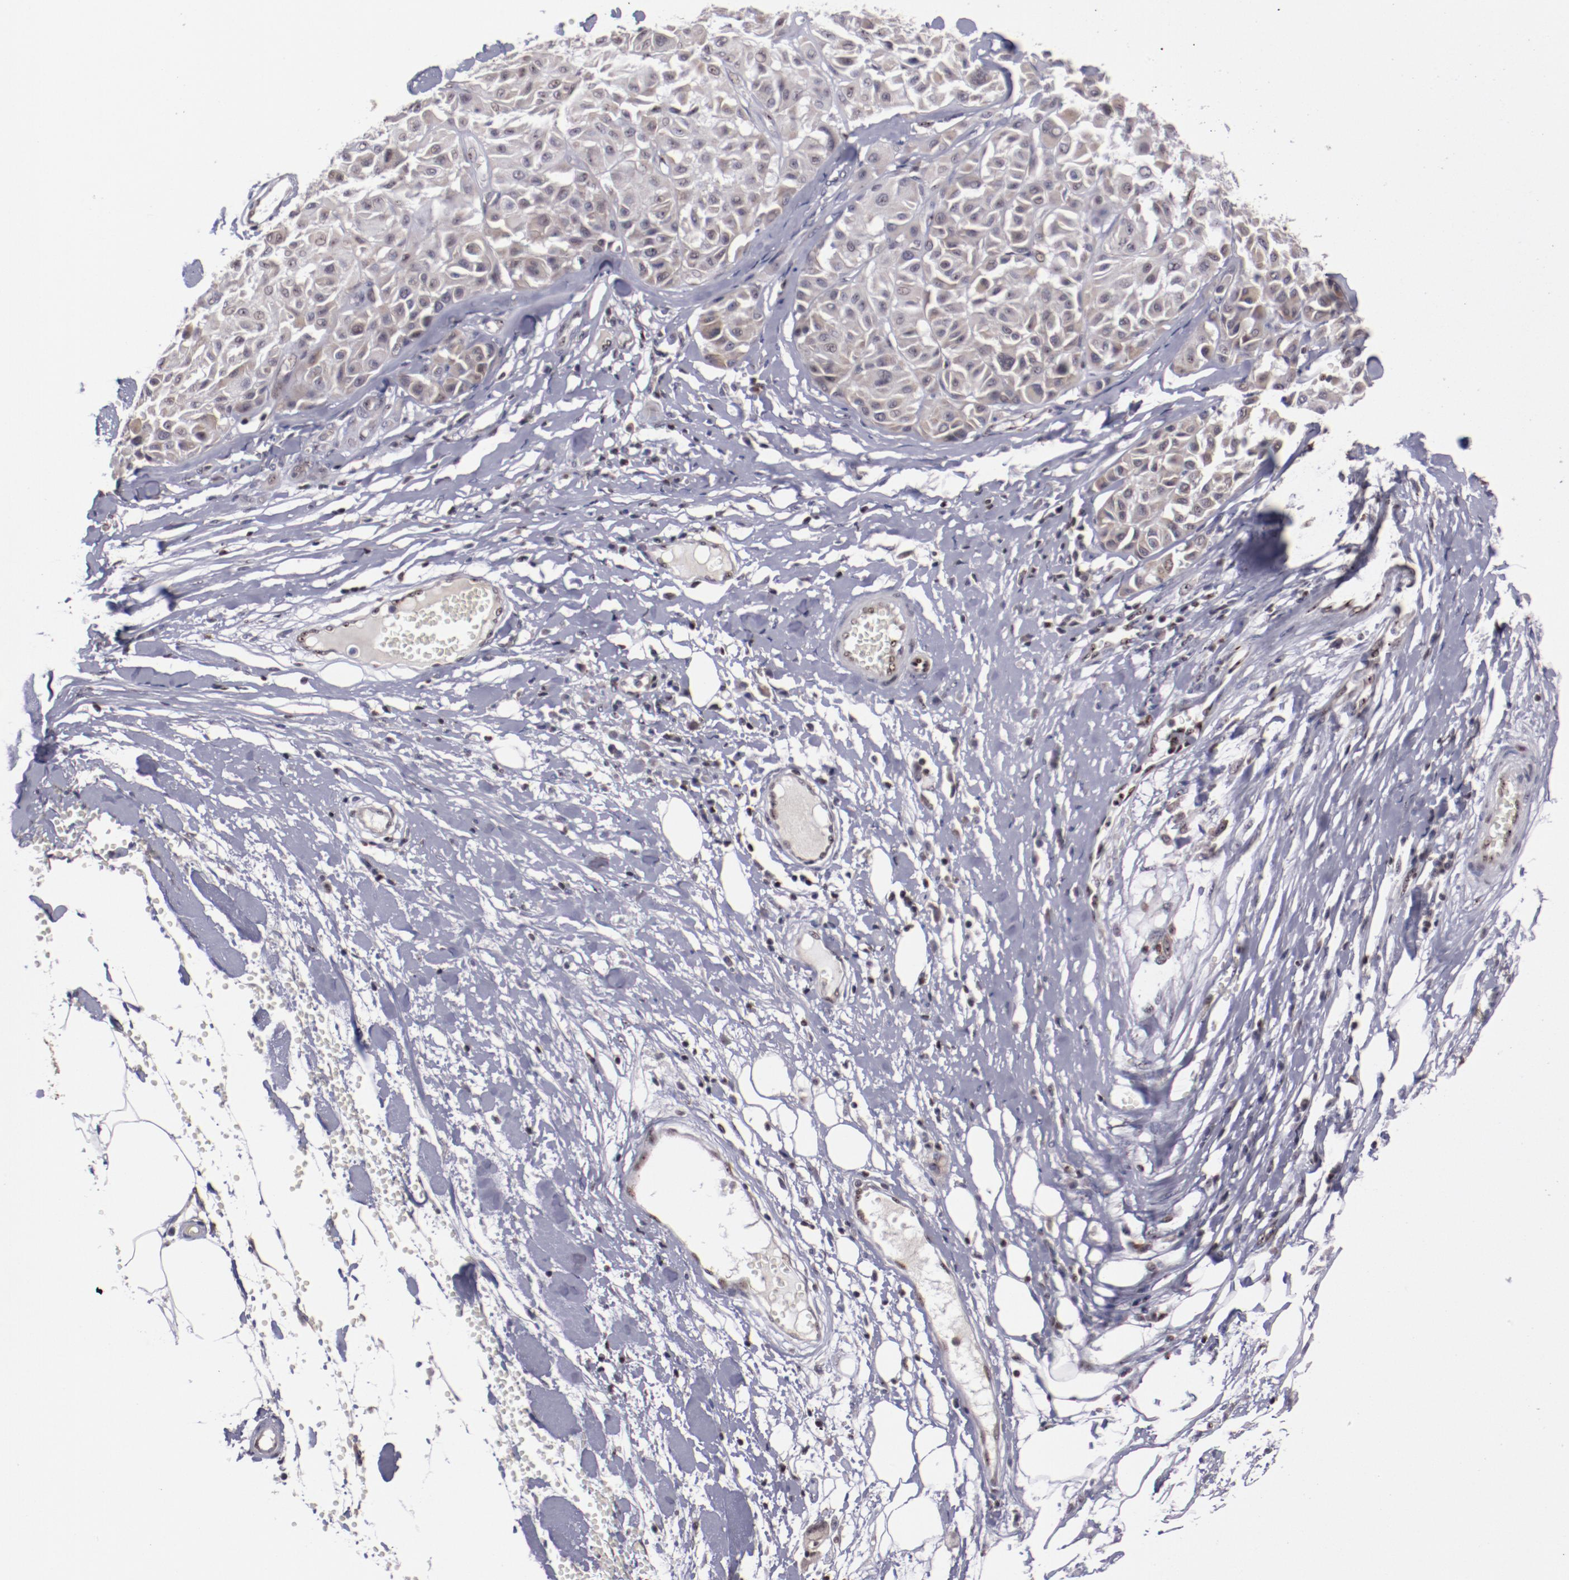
{"staining": {"intensity": "moderate", "quantity": "<25%", "location": "cytoplasmic/membranous,nuclear"}, "tissue": "melanoma", "cell_type": "Tumor cells", "image_type": "cancer", "snomed": [{"axis": "morphology", "description": "Malignant melanoma, Metastatic site"}, {"axis": "topography", "description": "Soft tissue"}], "caption": "Human malignant melanoma (metastatic site) stained for a protein (brown) displays moderate cytoplasmic/membranous and nuclear positive expression in about <25% of tumor cells.", "gene": "DDX24", "patient": {"sex": "male", "age": 41}}